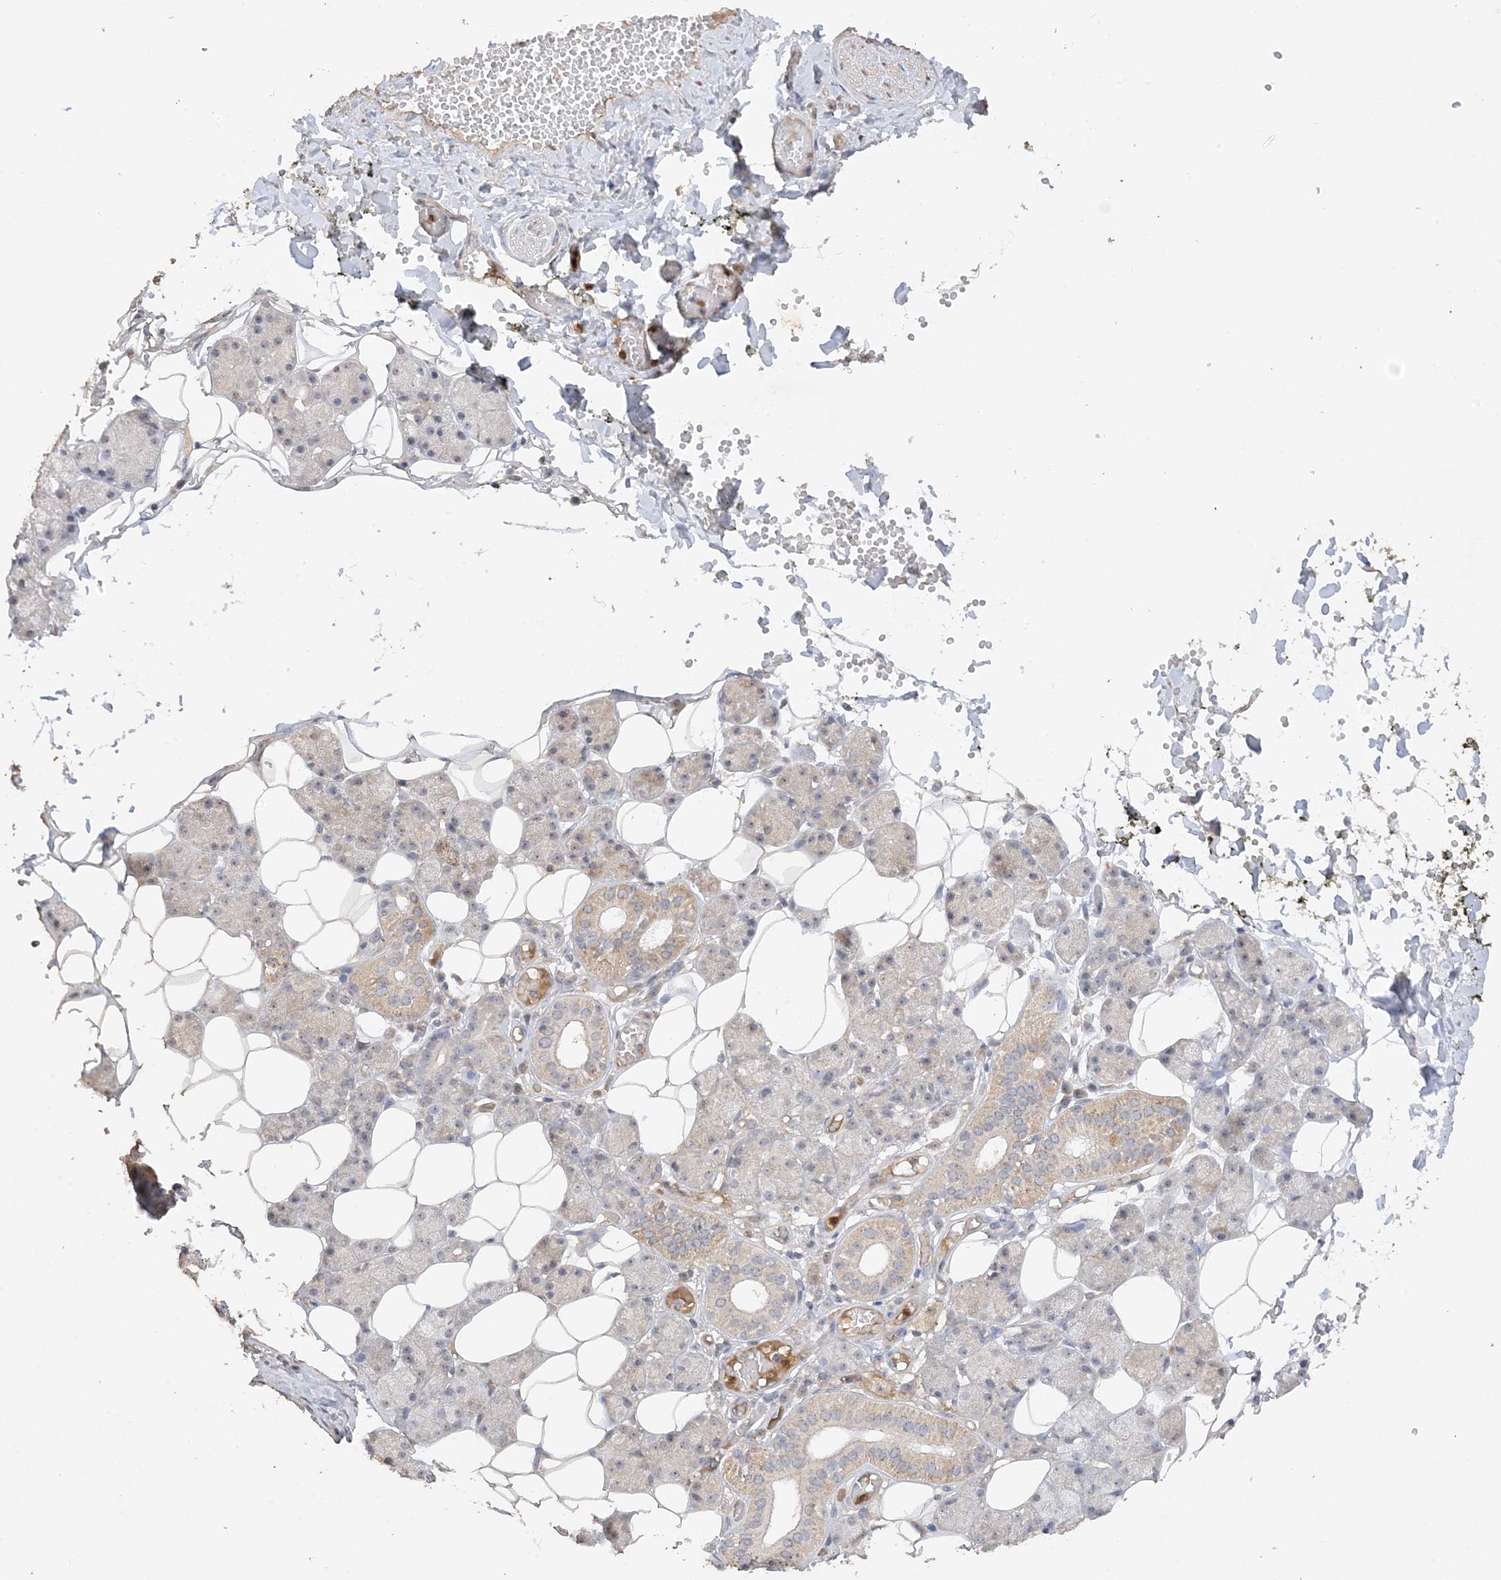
{"staining": {"intensity": "moderate", "quantity": "<25%", "location": "cytoplasmic/membranous"}, "tissue": "salivary gland", "cell_type": "Glandular cells", "image_type": "normal", "snomed": [{"axis": "morphology", "description": "Normal tissue, NOS"}, {"axis": "topography", "description": "Salivary gland"}], "caption": "Immunohistochemistry photomicrograph of benign salivary gland: human salivary gland stained using immunohistochemistry reveals low levels of moderate protein expression localized specifically in the cytoplasmic/membranous of glandular cells, appearing as a cytoplasmic/membranous brown color.", "gene": "DDX18", "patient": {"sex": "female", "age": 33}}